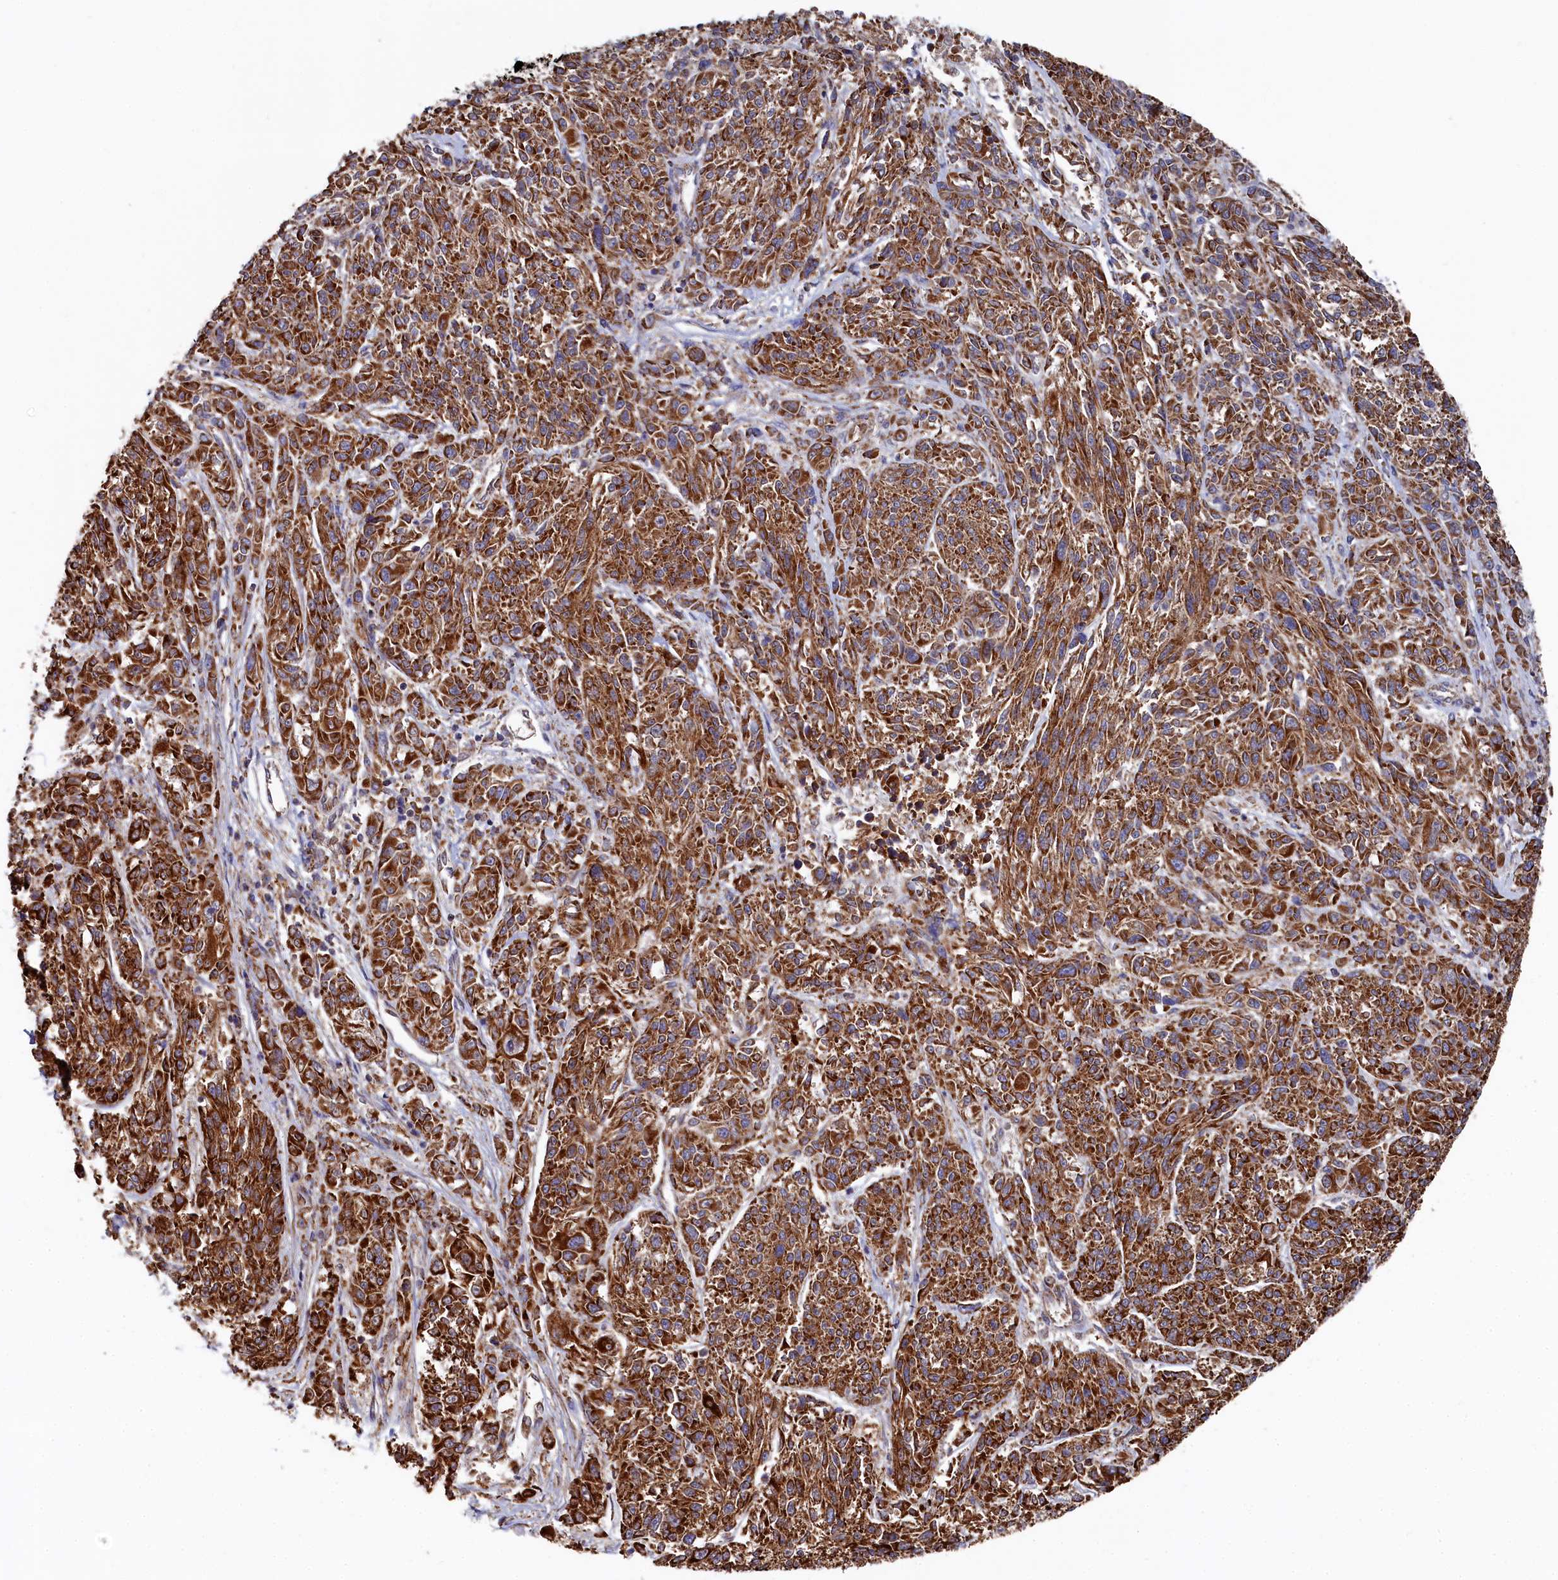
{"staining": {"intensity": "strong", "quantity": ">75%", "location": "cytoplasmic/membranous"}, "tissue": "melanoma", "cell_type": "Tumor cells", "image_type": "cancer", "snomed": [{"axis": "morphology", "description": "Malignant melanoma, NOS"}, {"axis": "topography", "description": "Skin"}], "caption": "Immunohistochemistry micrograph of neoplastic tissue: human malignant melanoma stained using immunohistochemistry (IHC) reveals high levels of strong protein expression localized specifically in the cytoplasmic/membranous of tumor cells, appearing as a cytoplasmic/membranous brown color.", "gene": "HAUS2", "patient": {"sex": "male", "age": 53}}